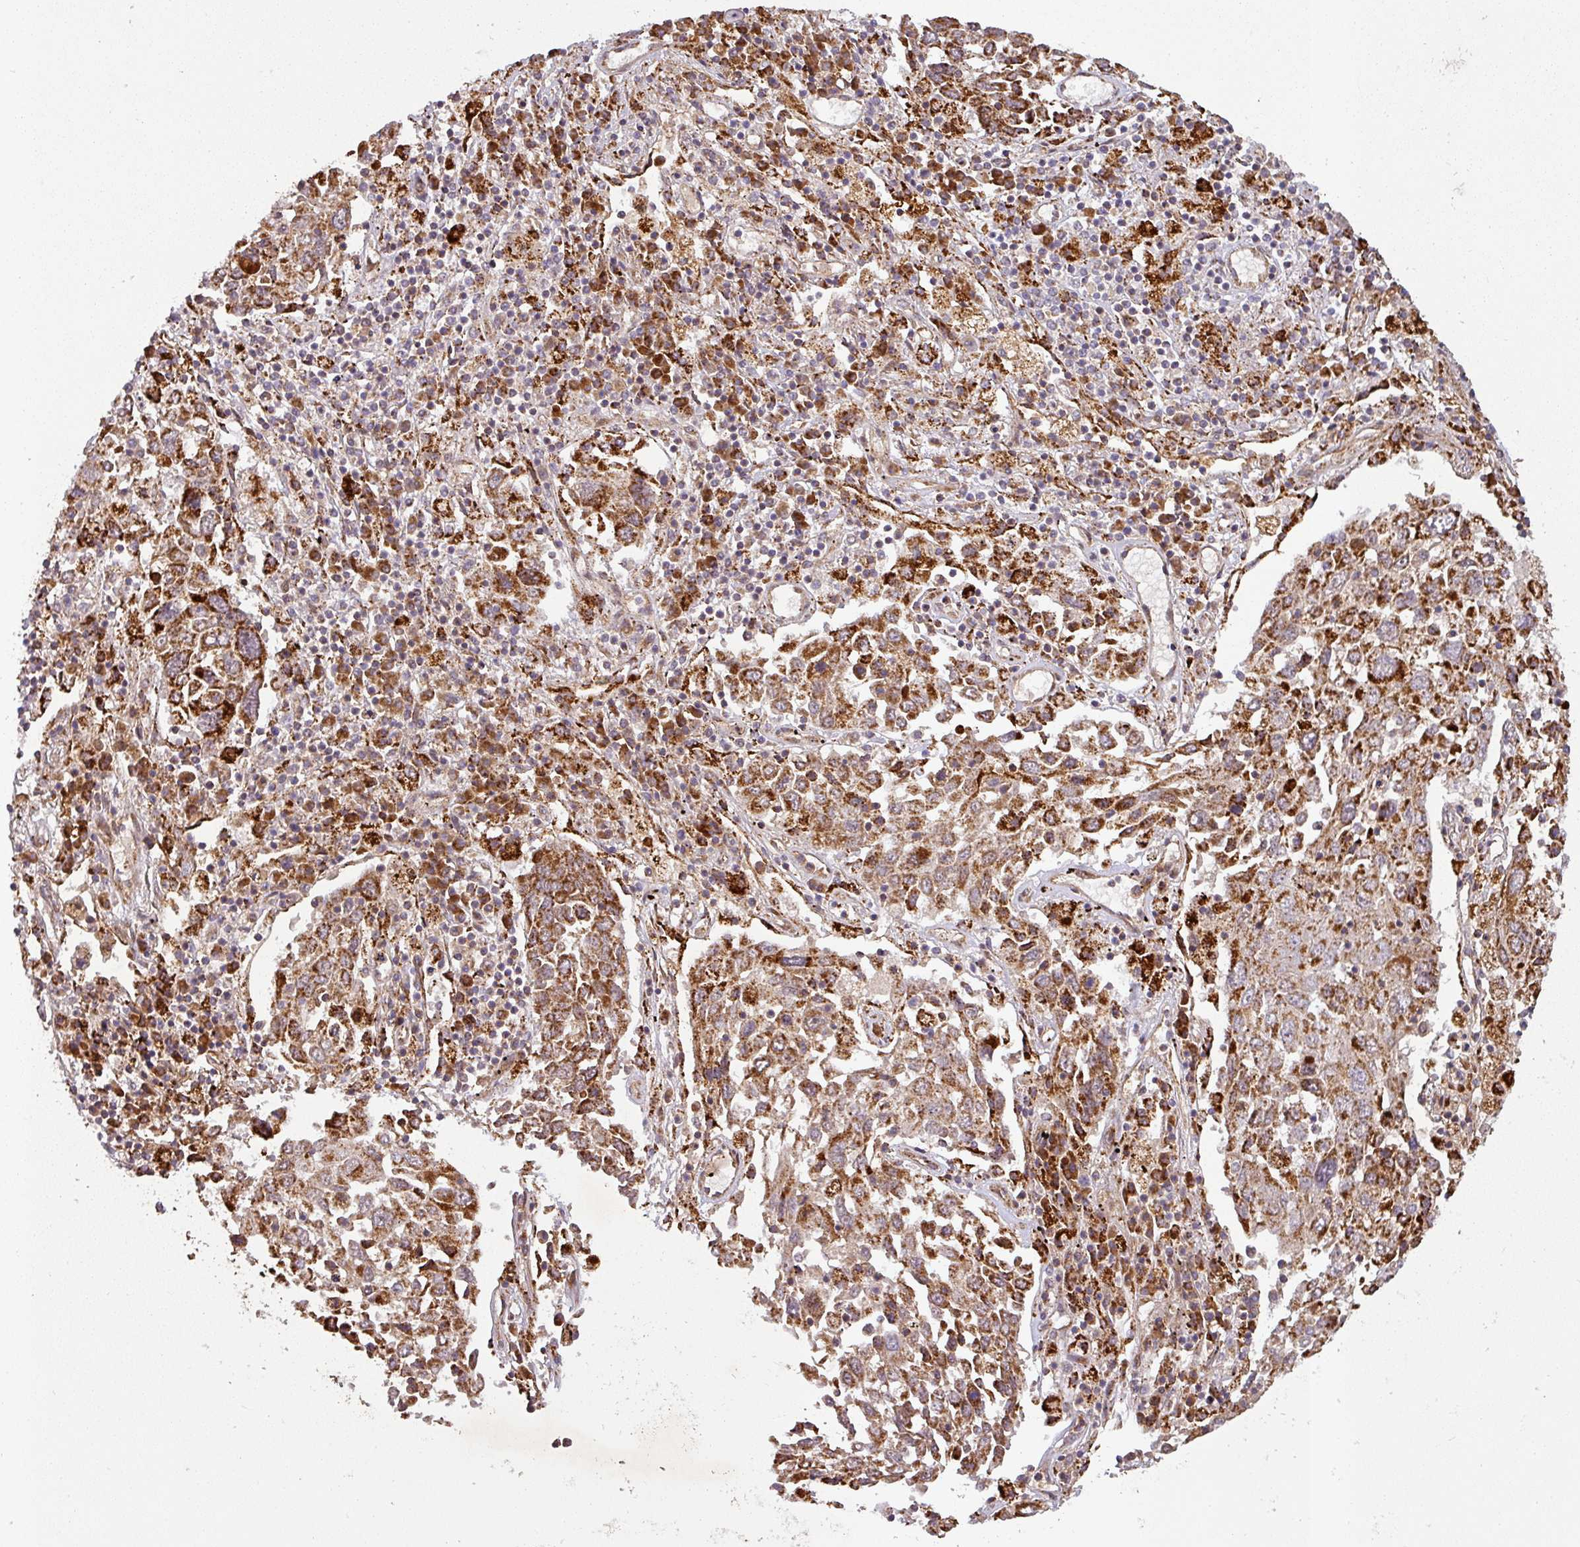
{"staining": {"intensity": "strong", "quantity": ">75%", "location": "cytoplasmic/membranous"}, "tissue": "lung cancer", "cell_type": "Tumor cells", "image_type": "cancer", "snomed": [{"axis": "morphology", "description": "Squamous cell carcinoma, NOS"}, {"axis": "topography", "description": "Lung"}], "caption": "Human lung cancer (squamous cell carcinoma) stained for a protein (brown) displays strong cytoplasmic/membranous positive positivity in about >75% of tumor cells.", "gene": "GPD2", "patient": {"sex": "male", "age": 65}}